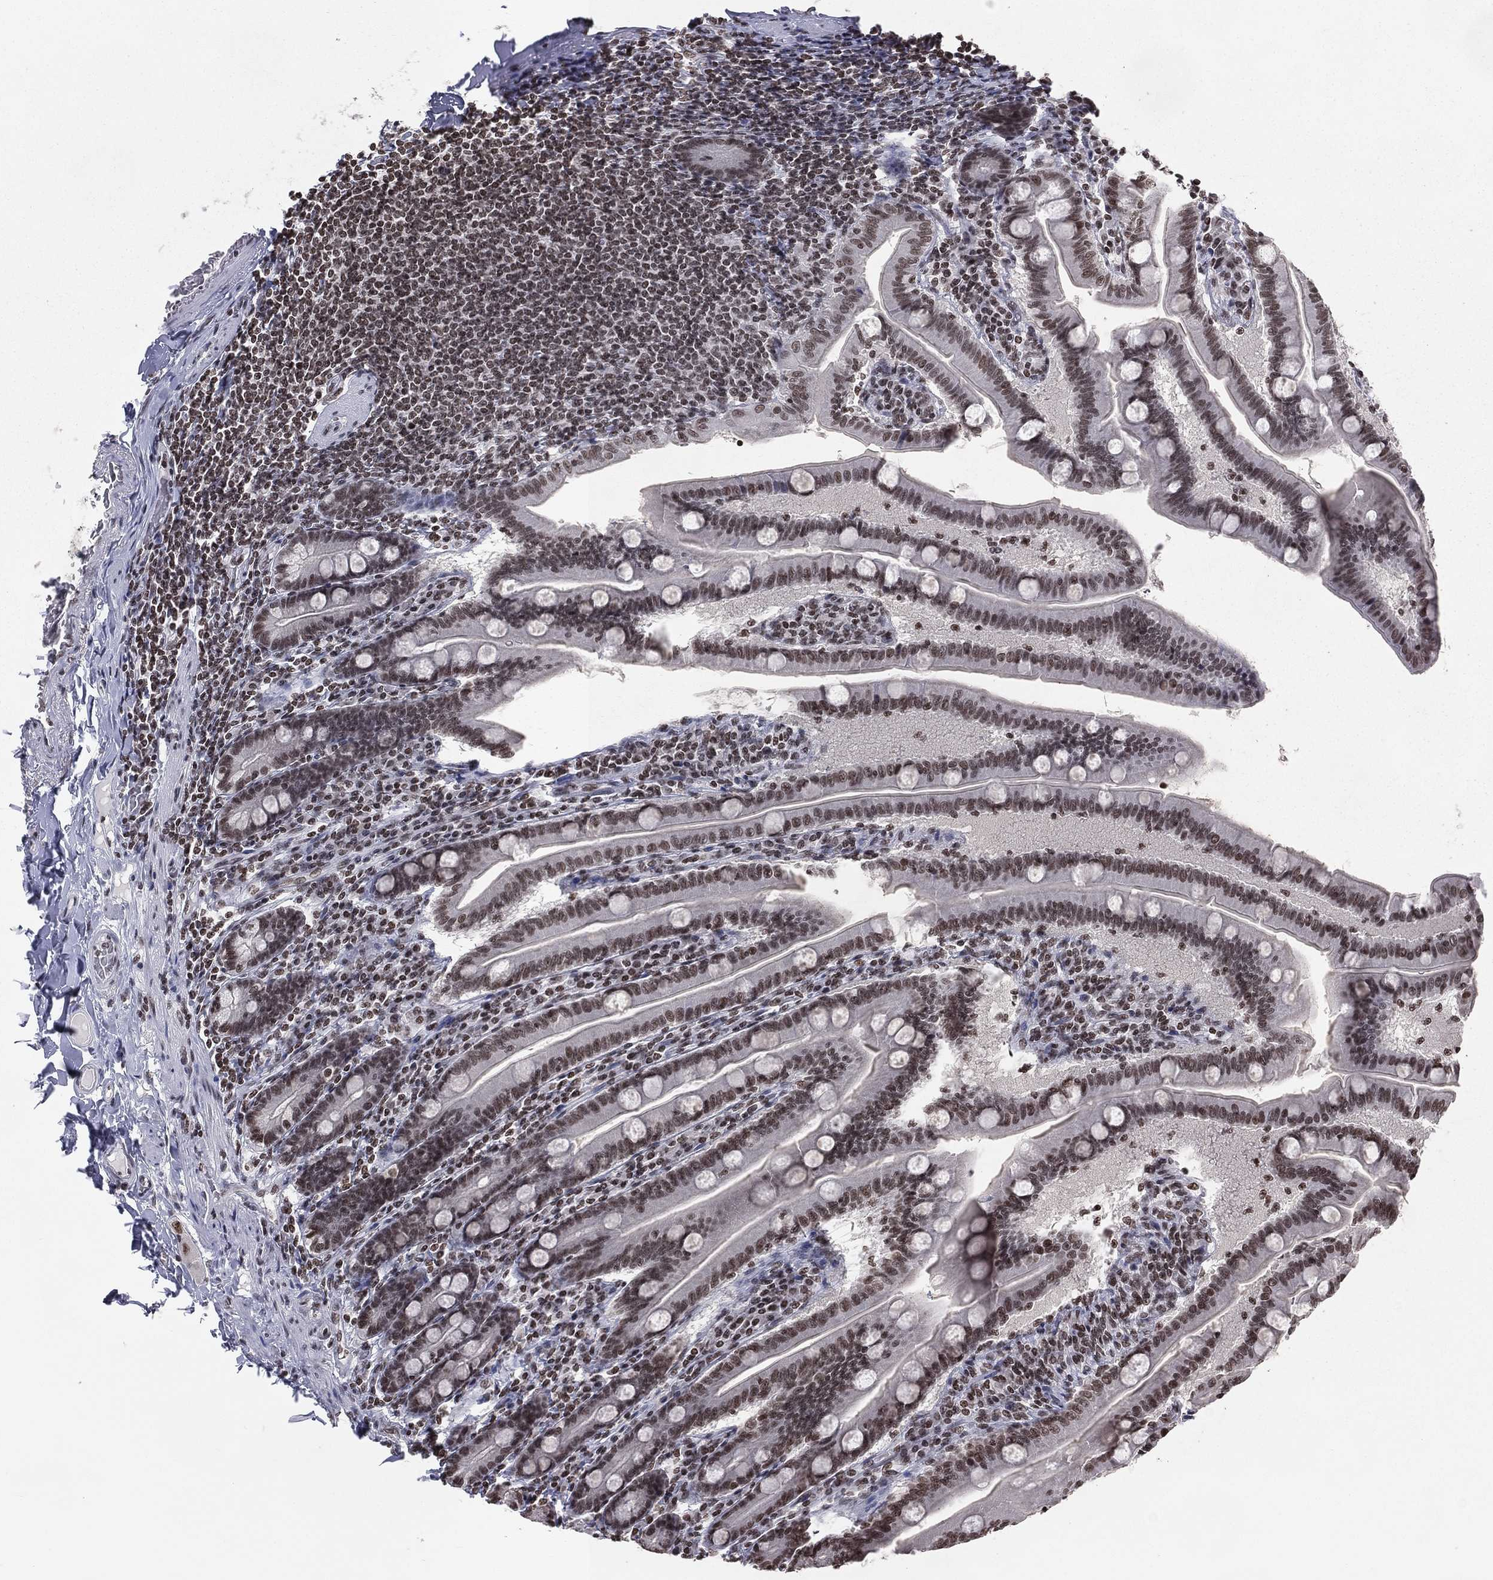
{"staining": {"intensity": "moderate", "quantity": ">75%", "location": "nuclear"}, "tissue": "small intestine", "cell_type": "Glandular cells", "image_type": "normal", "snomed": [{"axis": "morphology", "description": "Normal tissue, NOS"}, {"axis": "topography", "description": "Small intestine"}], "caption": "A photomicrograph showing moderate nuclear staining in about >75% of glandular cells in normal small intestine, as visualized by brown immunohistochemical staining.", "gene": "RFX7", "patient": {"sex": "male", "age": 66}}